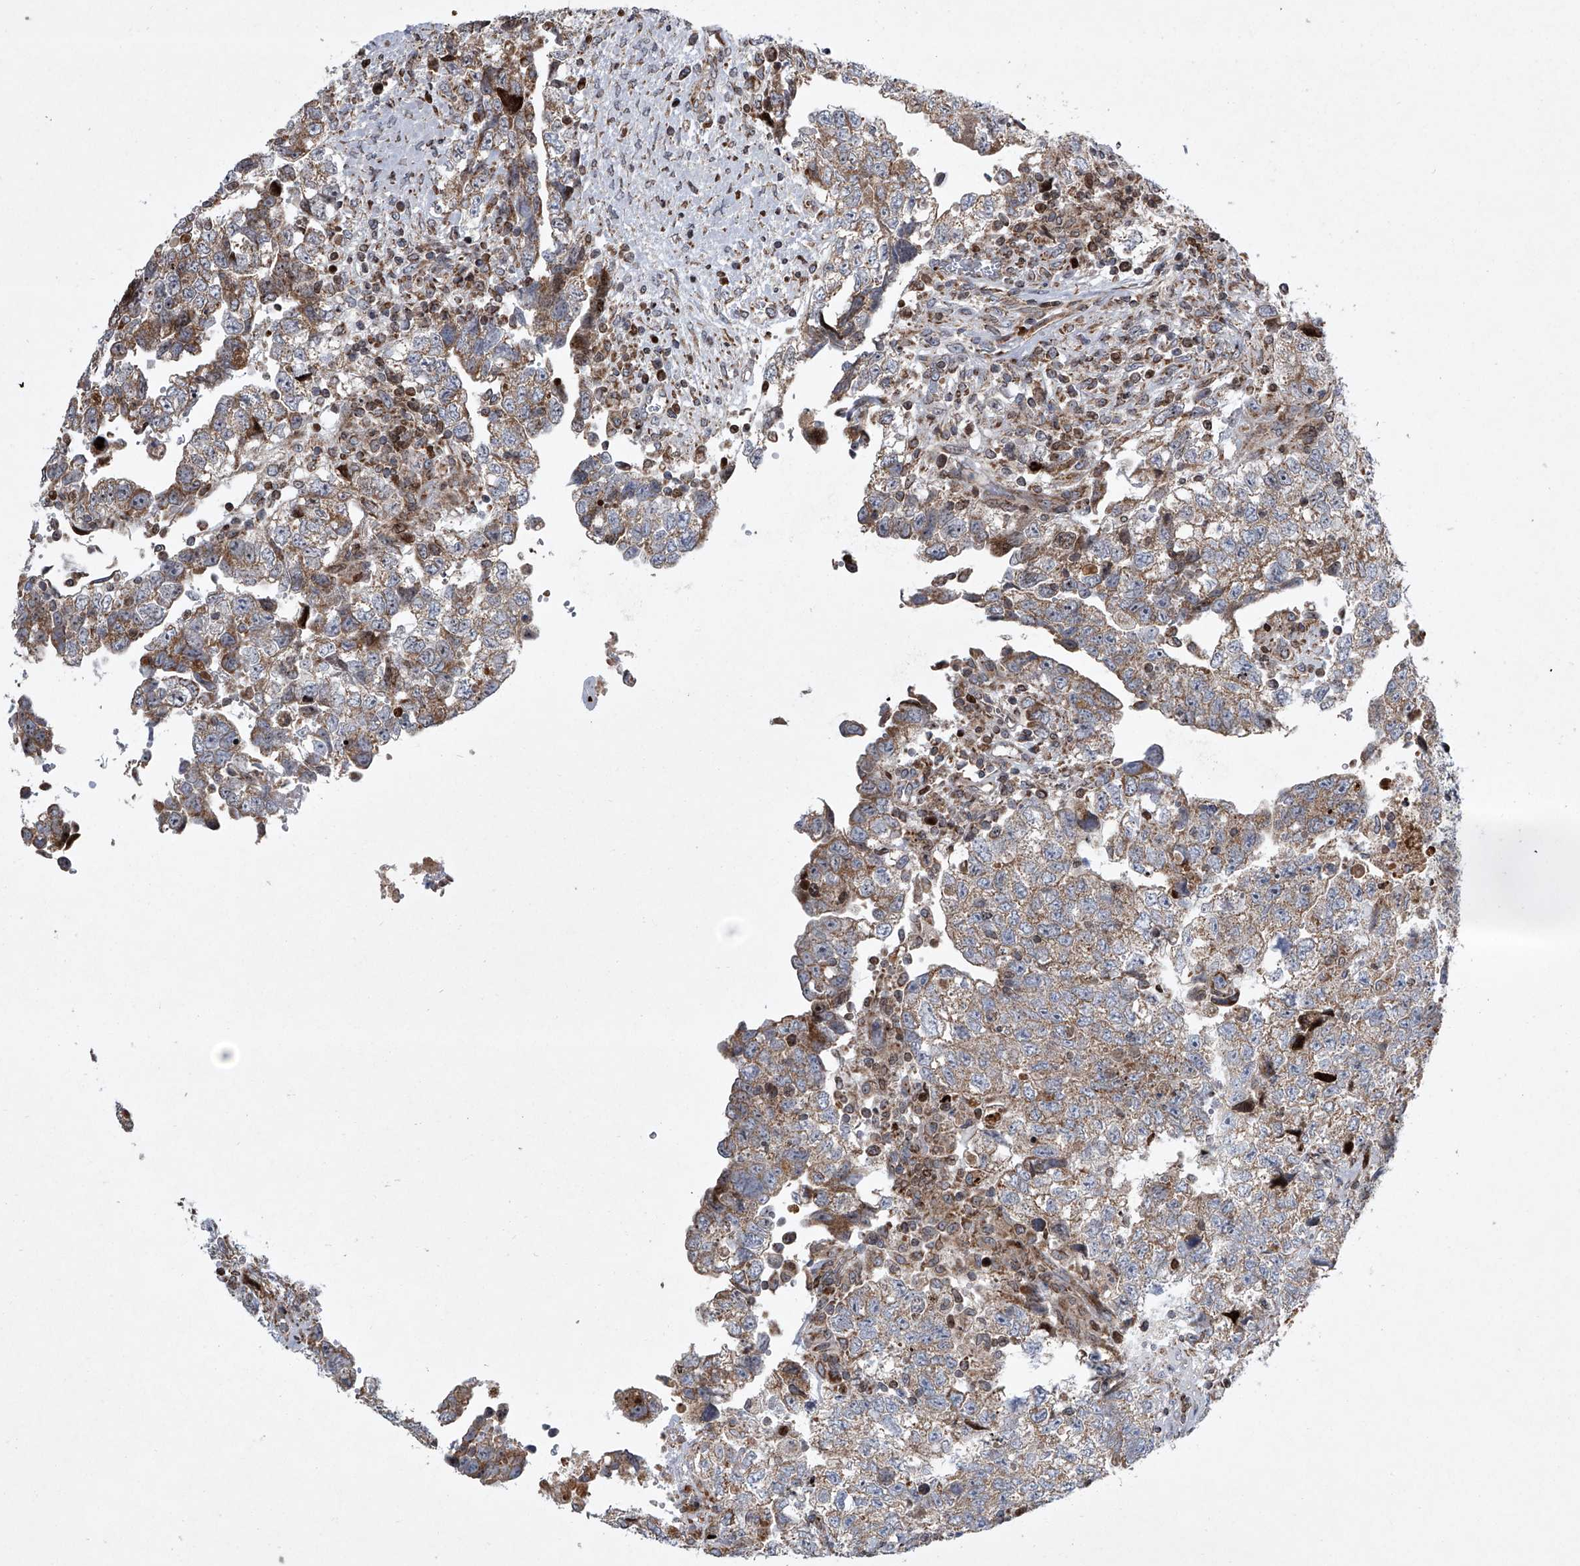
{"staining": {"intensity": "weak", "quantity": ">75%", "location": "cytoplasmic/membranous"}, "tissue": "testis cancer", "cell_type": "Tumor cells", "image_type": "cancer", "snomed": [{"axis": "morphology", "description": "Carcinoma, Embryonal, NOS"}, {"axis": "topography", "description": "Testis"}], "caption": "Immunohistochemical staining of embryonal carcinoma (testis) demonstrates low levels of weak cytoplasmic/membranous protein staining in about >75% of tumor cells.", "gene": "STRADA", "patient": {"sex": "male", "age": 37}}